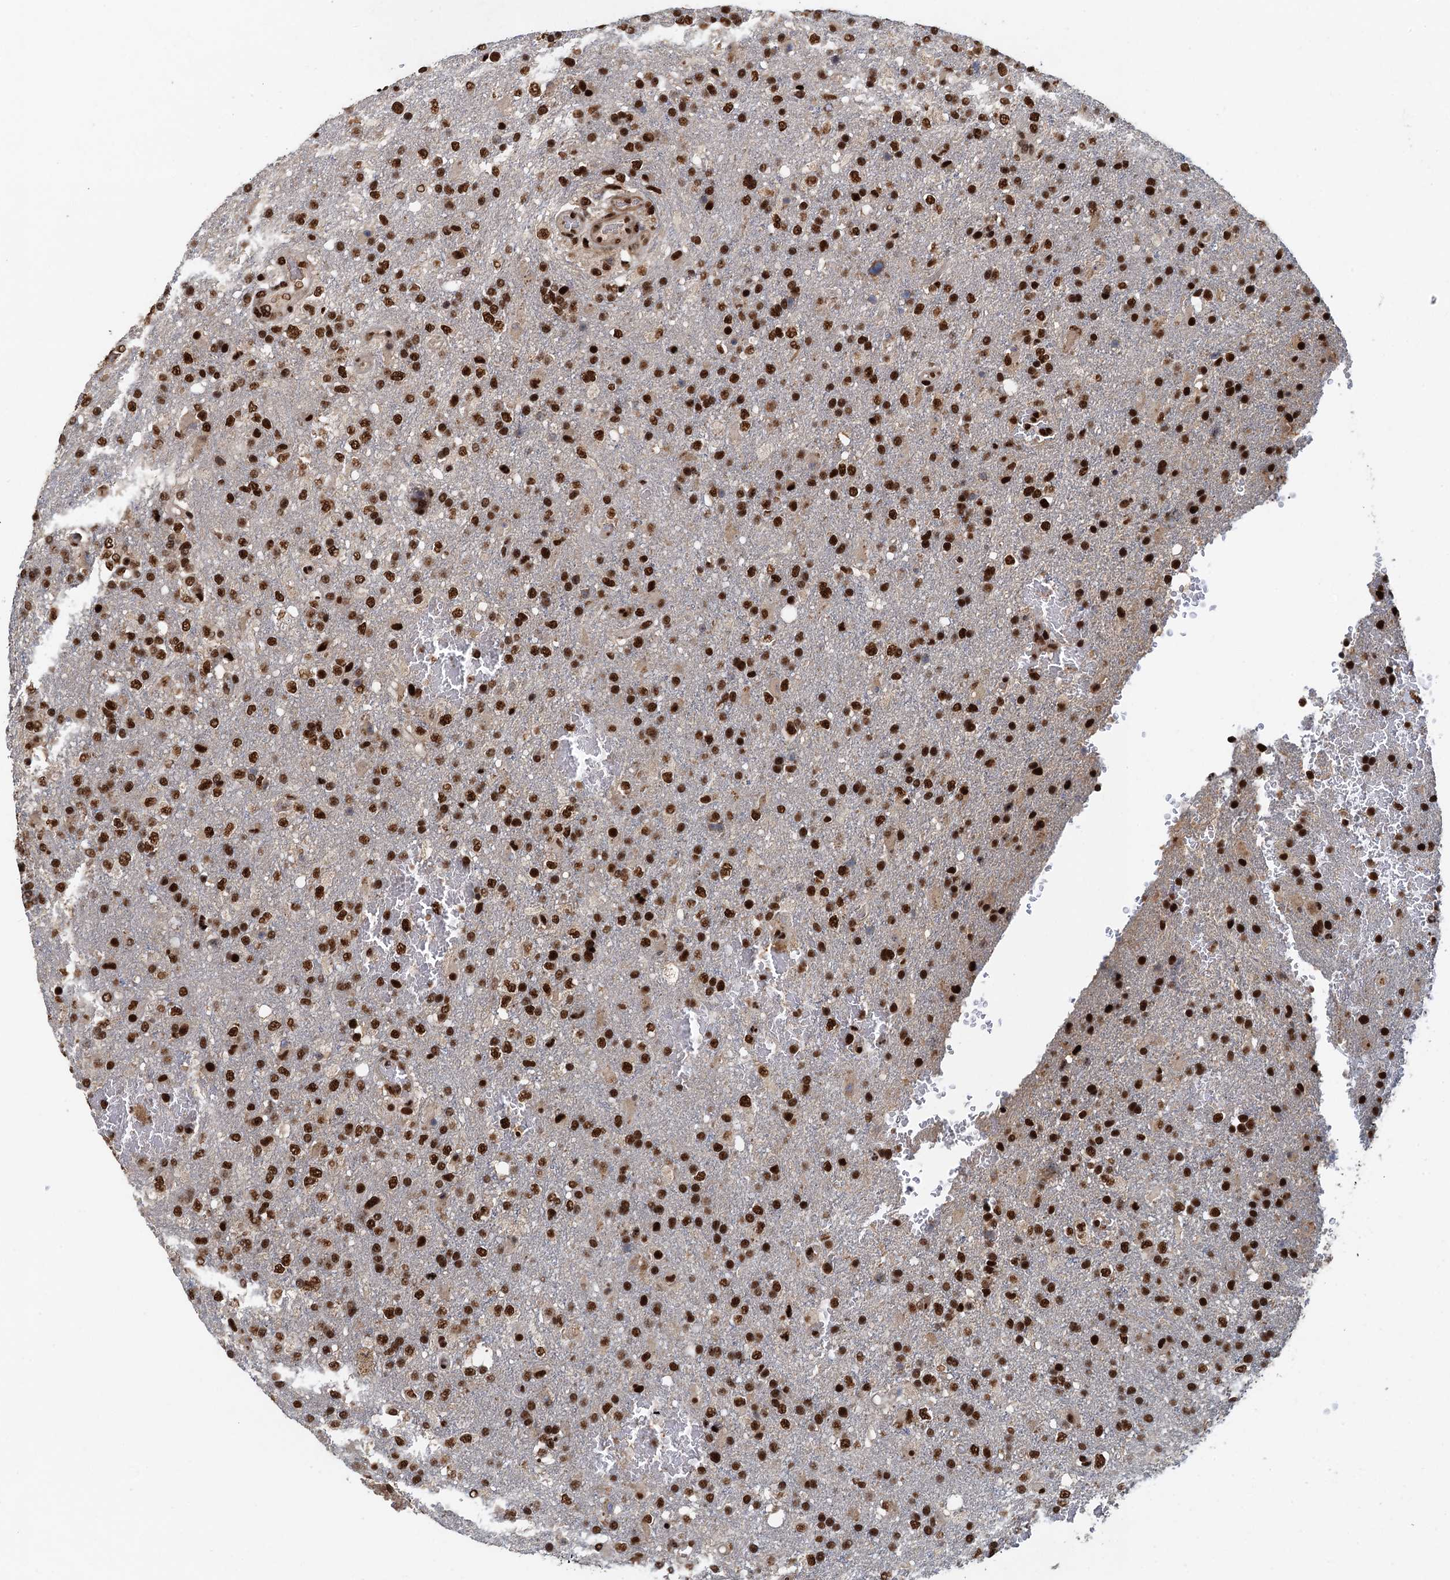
{"staining": {"intensity": "strong", "quantity": ">75%", "location": "nuclear"}, "tissue": "glioma", "cell_type": "Tumor cells", "image_type": "cancer", "snomed": [{"axis": "morphology", "description": "Glioma, malignant, High grade"}, {"axis": "topography", "description": "Brain"}], "caption": "Human malignant high-grade glioma stained for a protein (brown) demonstrates strong nuclear positive staining in about >75% of tumor cells.", "gene": "ZC3H18", "patient": {"sex": "female", "age": 74}}